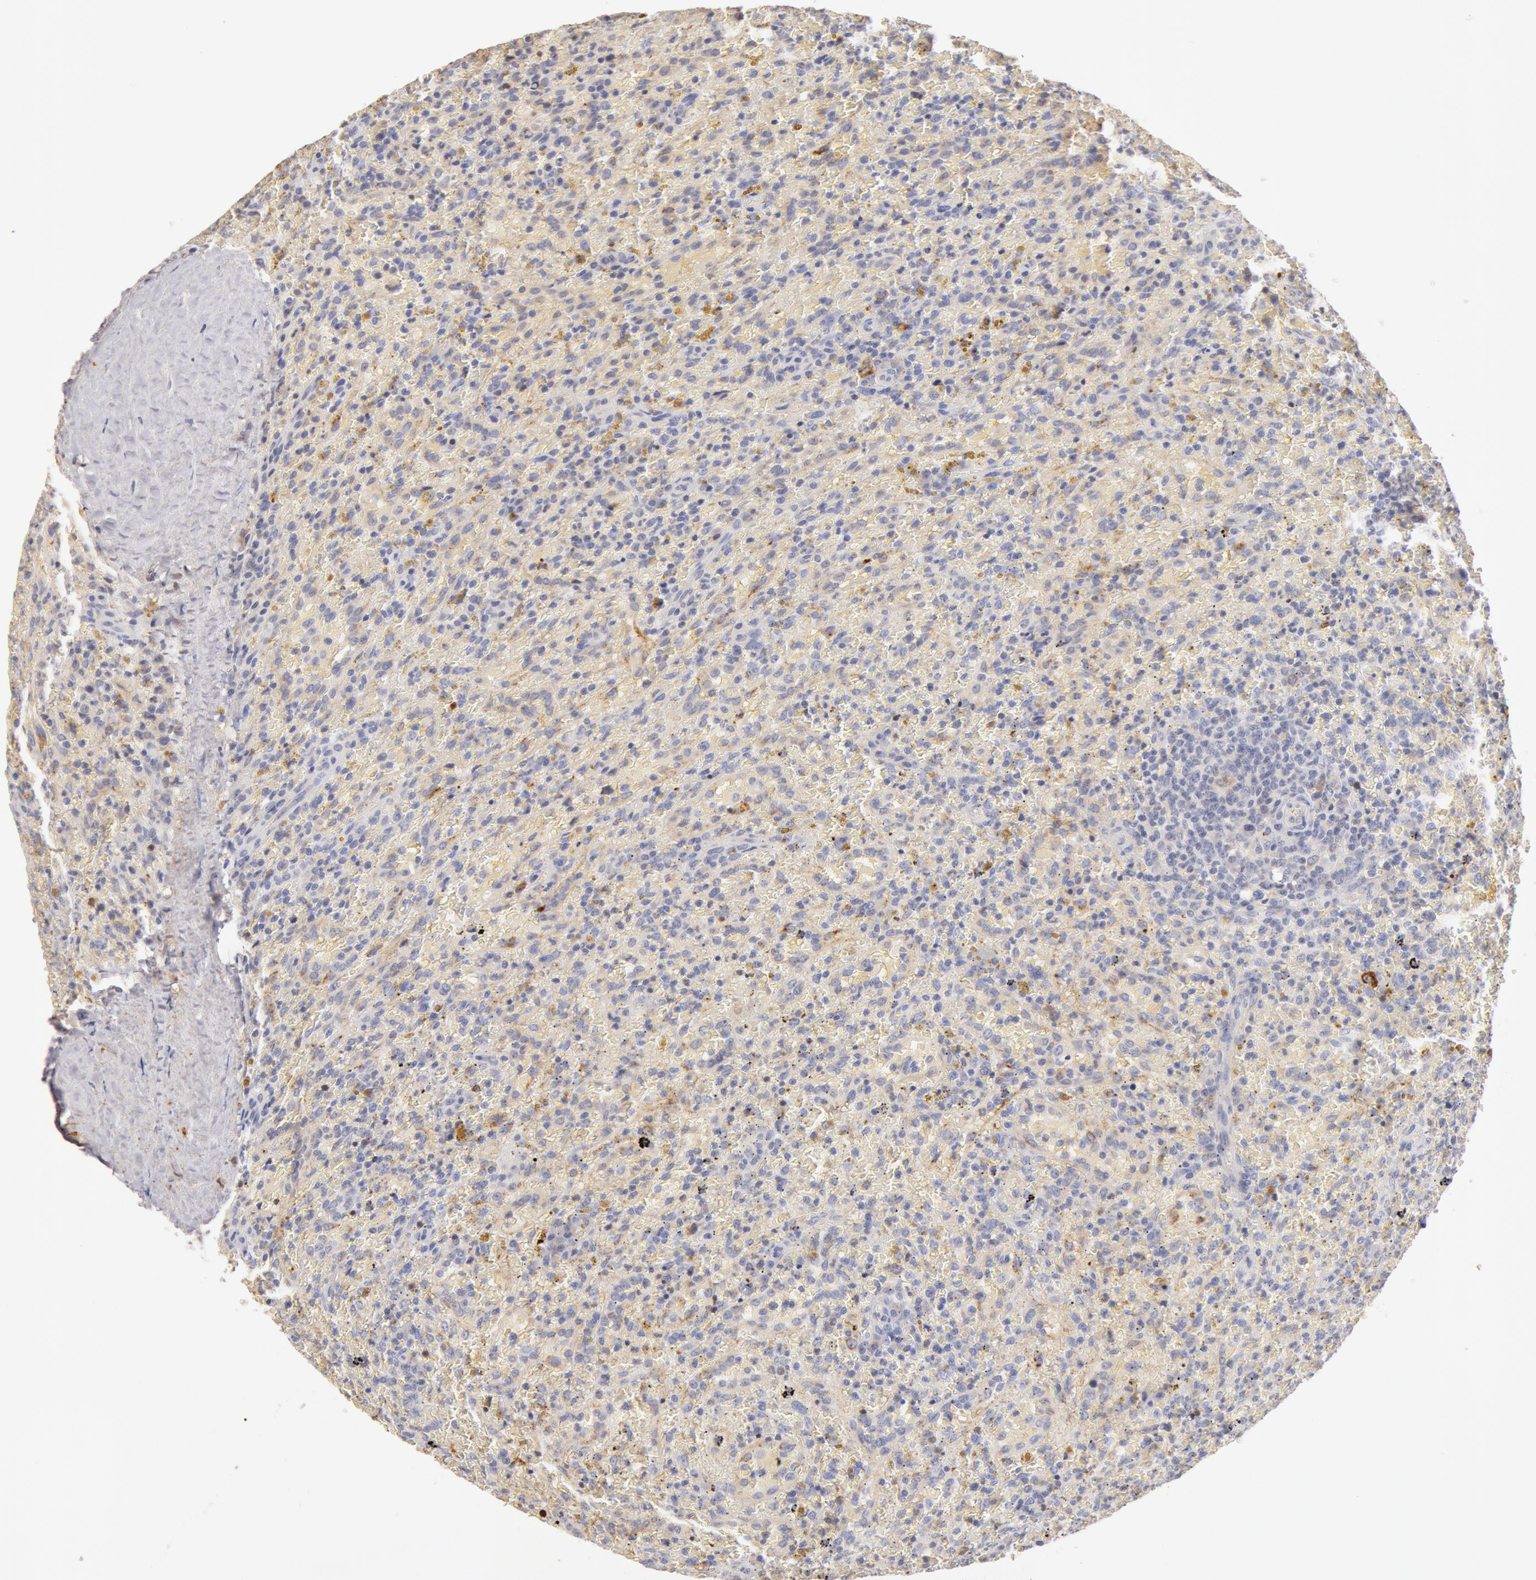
{"staining": {"intensity": "negative", "quantity": "none", "location": "none"}, "tissue": "lymphoma", "cell_type": "Tumor cells", "image_type": "cancer", "snomed": [{"axis": "morphology", "description": "Malignant lymphoma, non-Hodgkin's type, High grade"}, {"axis": "topography", "description": "Spleen"}, {"axis": "topography", "description": "Lymph node"}], "caption": "Lymphoma stained for a protein using immunohistochemistry (IHC) demonstrates no expression tumor cells.", "gene": "TF", "patient": {"sex": "female", "age": 70}}